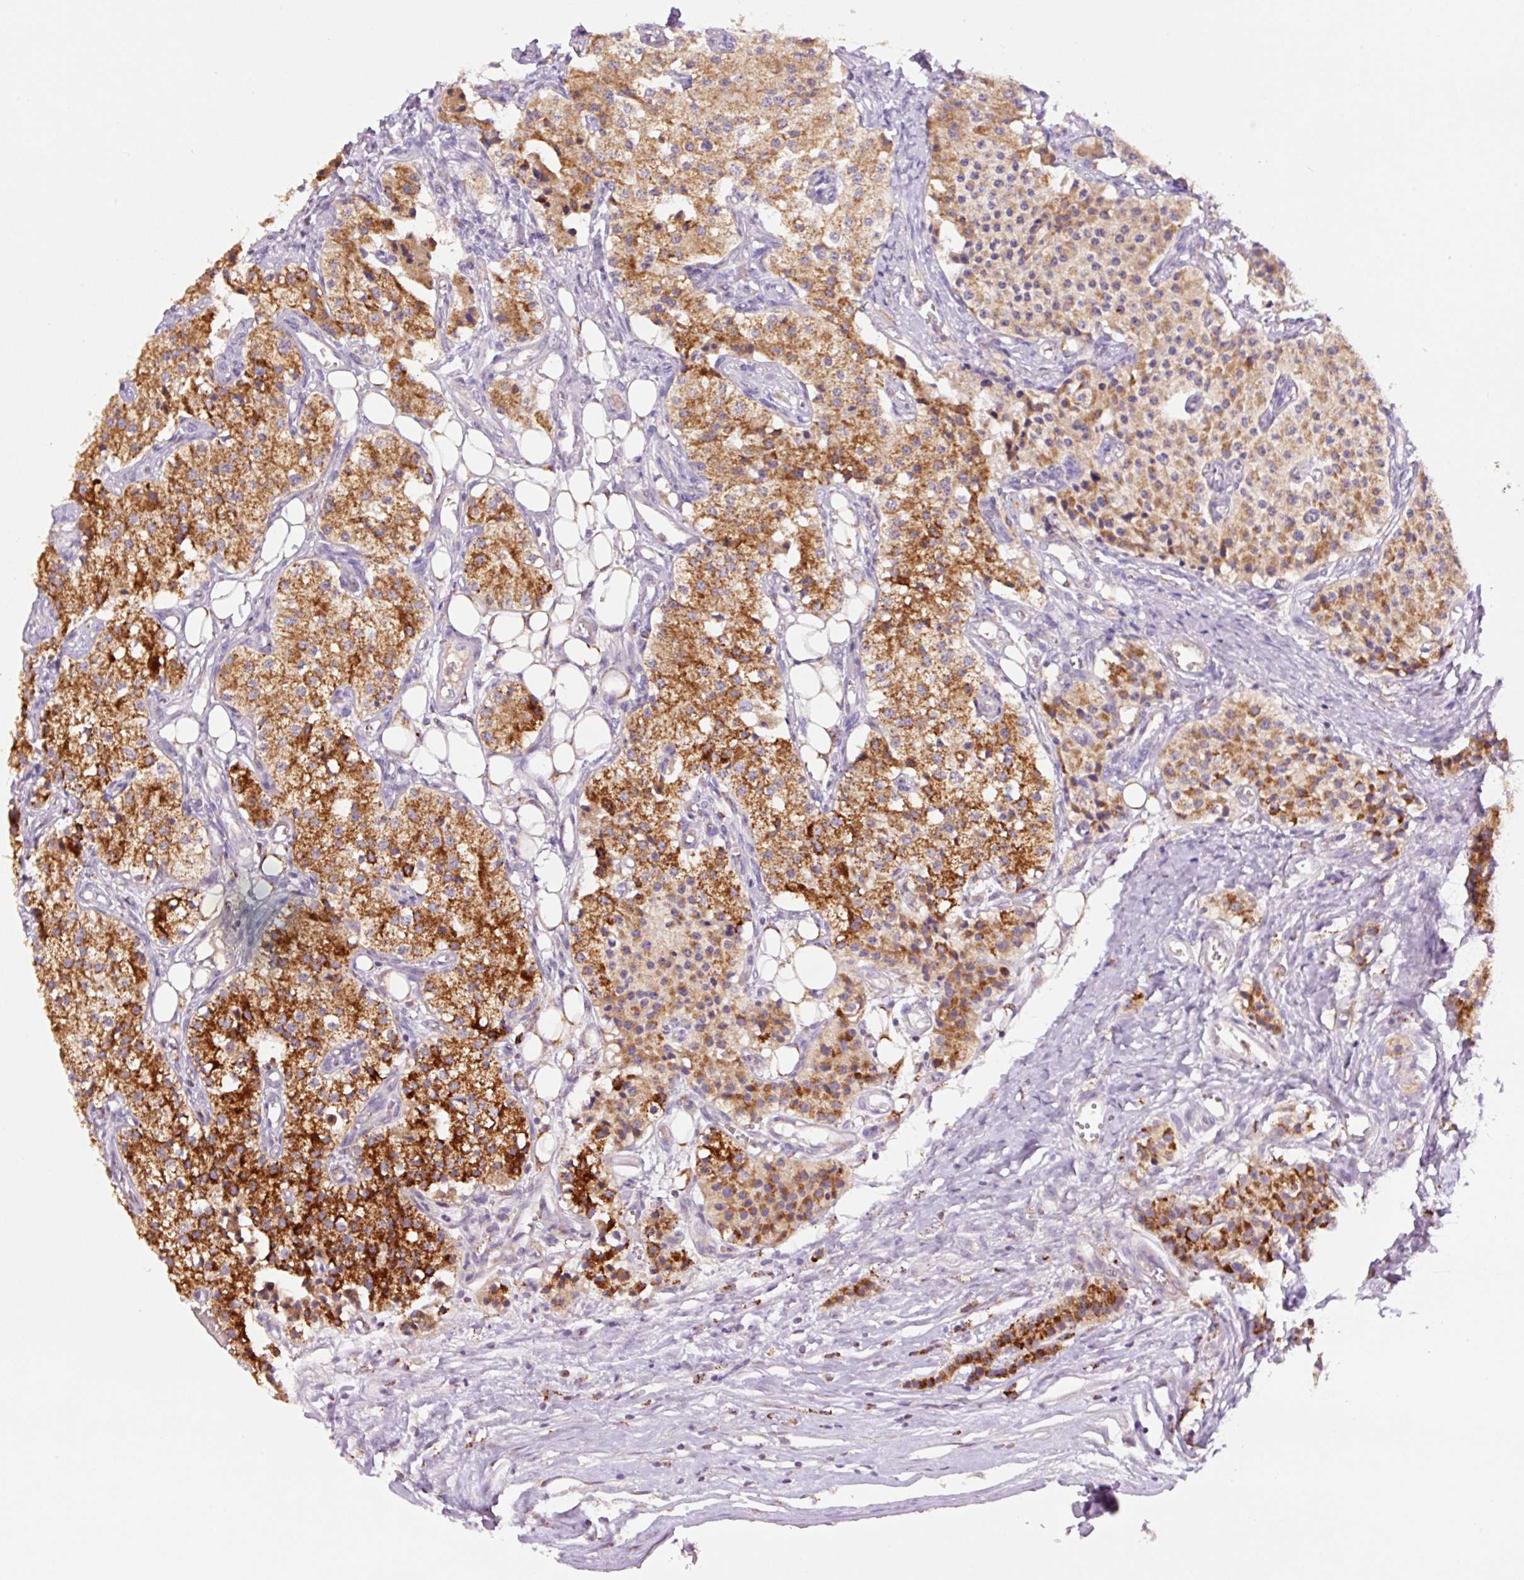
{"staining": {"intensity": "strong", "quantity": "25%-75%", "location": "cytoplasmic/membranous"}, "tissue": "carcinoid", "cell_type": "Tumor cells", "image_type": "cancer", "snomed": [{"axis": "morphology", "description": "Carcinoid, malignant, NOS"}, {"axis": "topography", "description": "Colon"}], "caption": "Strong cytoplasmic/membranous positivity for a protein is identified in about 25%-75% of tumor cells of carcinoid (malignant) using immunohistochemistry (IHC).", "gene": "PCK2", "patient": {"sex": "female", "age": 52}}